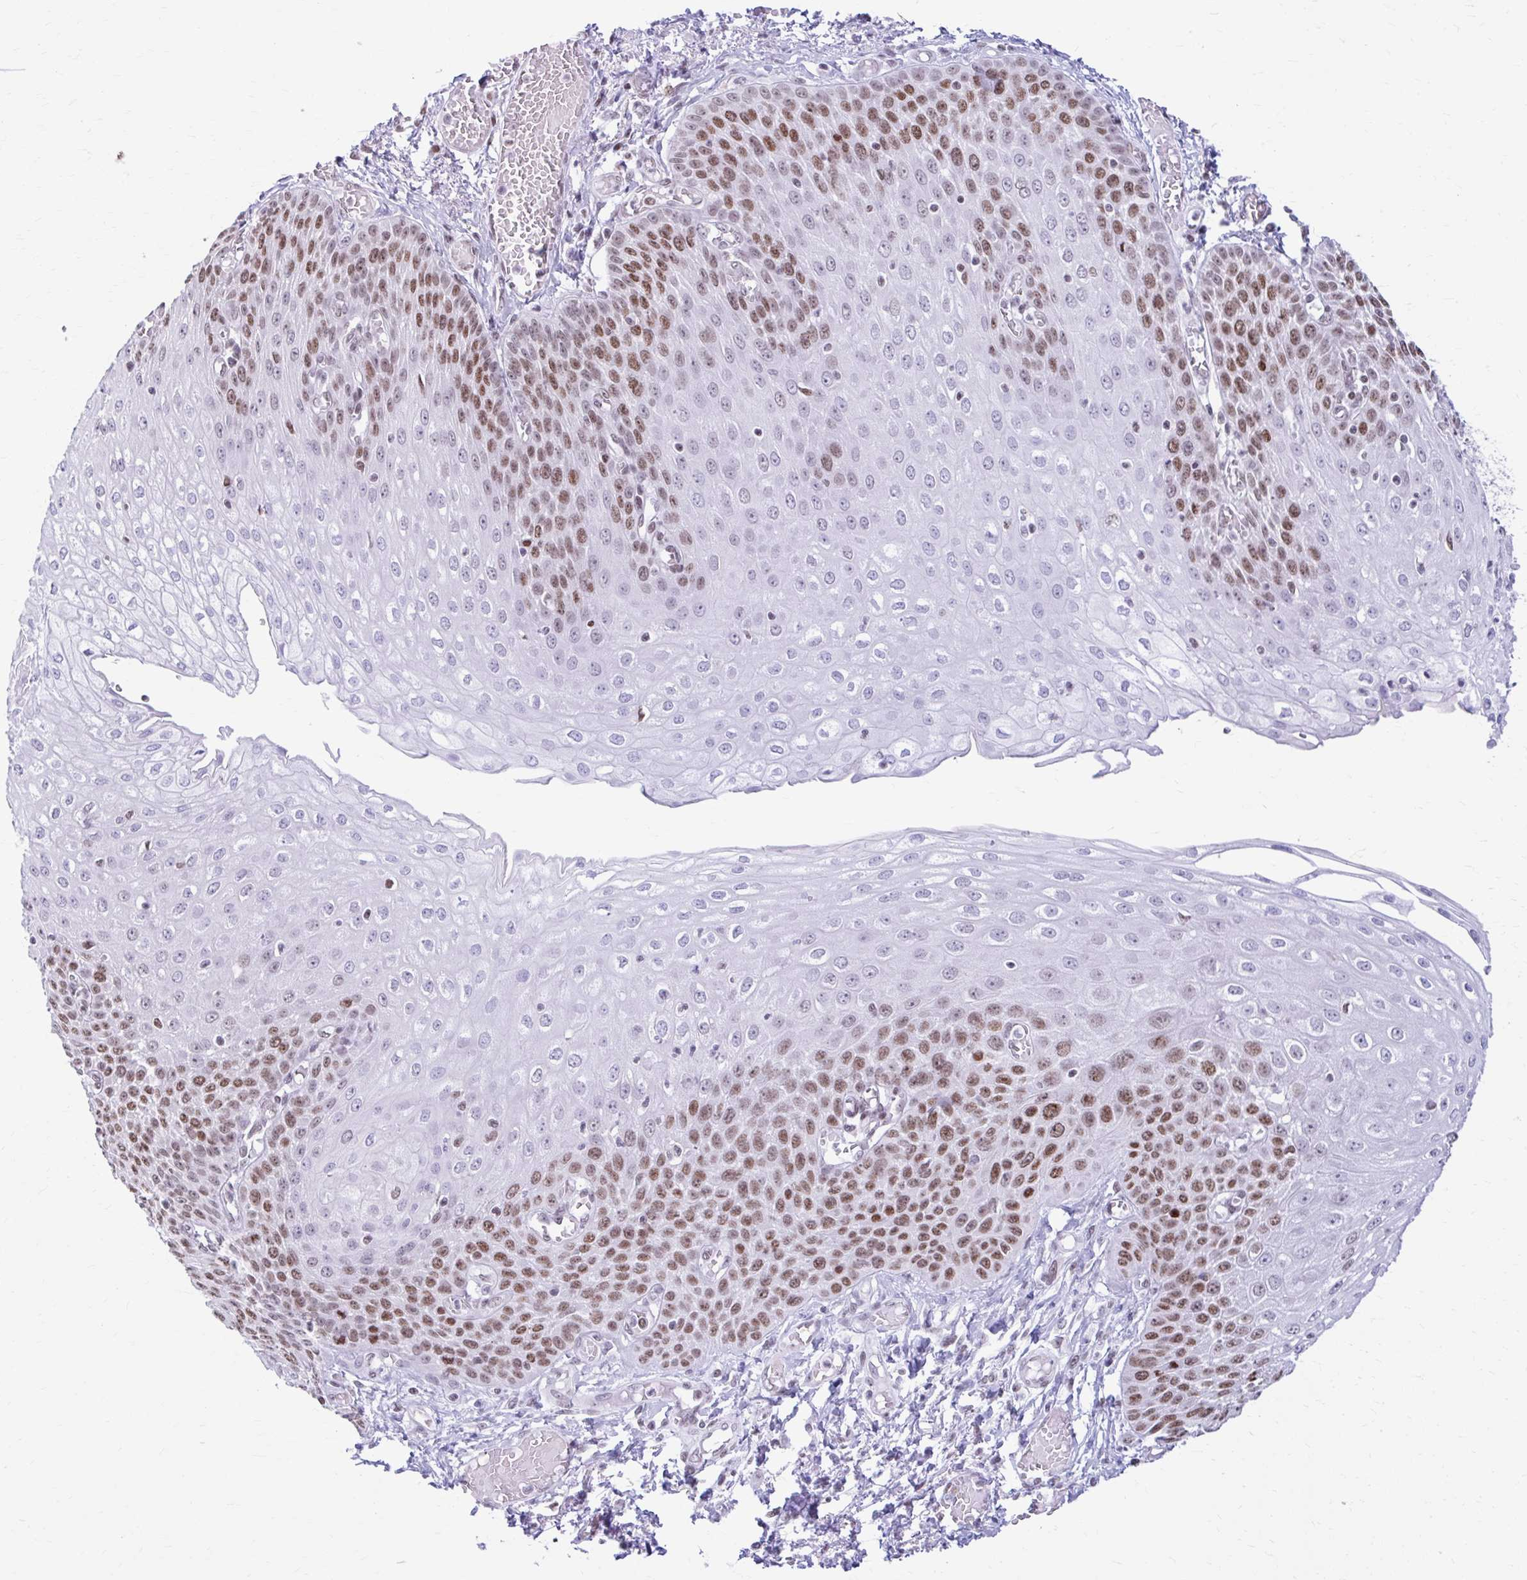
{"staining": {"intensity": "moderate", "quantity": "25%-75%", "location": "nuclear"}, "tissue": "esophagus", "cell_type": "Squamous epithelial cells", "image_type": "normal", "snomed": [{"axis": "morphology", "description": "Normal tissue, NOS"}, {"axis": "morphology", "description": "Adenocarcinoma, NOS"}, {"axis": "topography", "description": "Esophagus"}], "caption": "The image demonstrates a brown stain indicating the presence of a protein in the nuclear of squamous epithelial cells in esophagus. (DAB (3,3'-diaminobenzidine) IHC, brown staining for protein, blue staining for nuclei).", "gene": "PABIR1", "patient": {"sex": "male", "age": 81}}